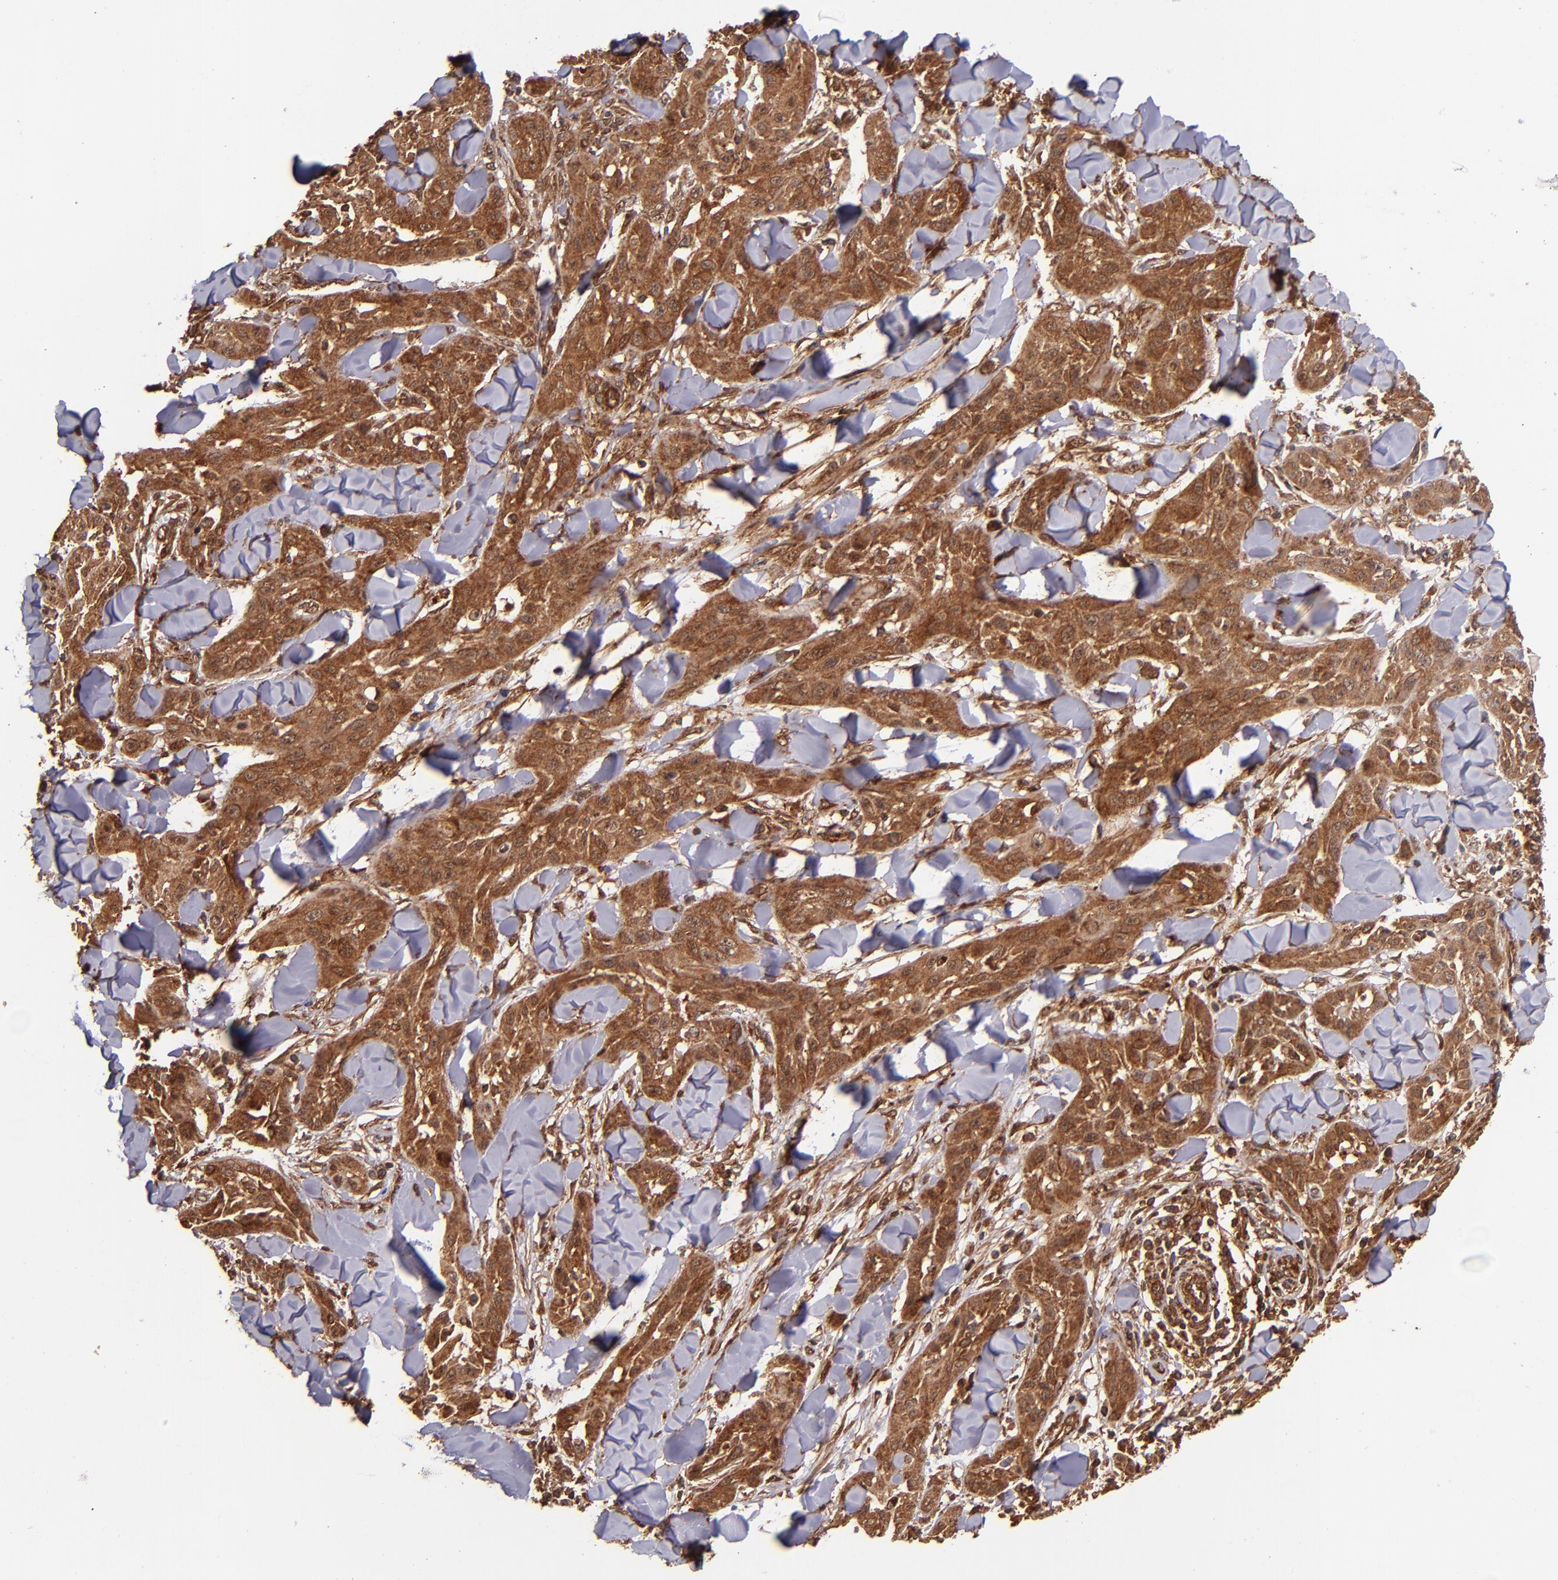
{"staining": {"intensity": "strong", "quantity": ">75%", "location": "cytoplasmic/membranous"}, "tissue": "skin cancer", "cell_type": "Tumor cells", "image_type": "cancer", "snomed": [{"axis": "morphology", "description": "Squamous cell carcinoma, NOS"}, {"axis": "topography", "description": "Skin"}], "caption": "Immunohistochemistry (IHC) of skin cancer (squamous cell carcinoma) reveals high levels of strong cytoplasmic/membranous staining in about >75% of tumor cells.", "gene": "STX8", "patient": {"sex": "male", "age": 24}}